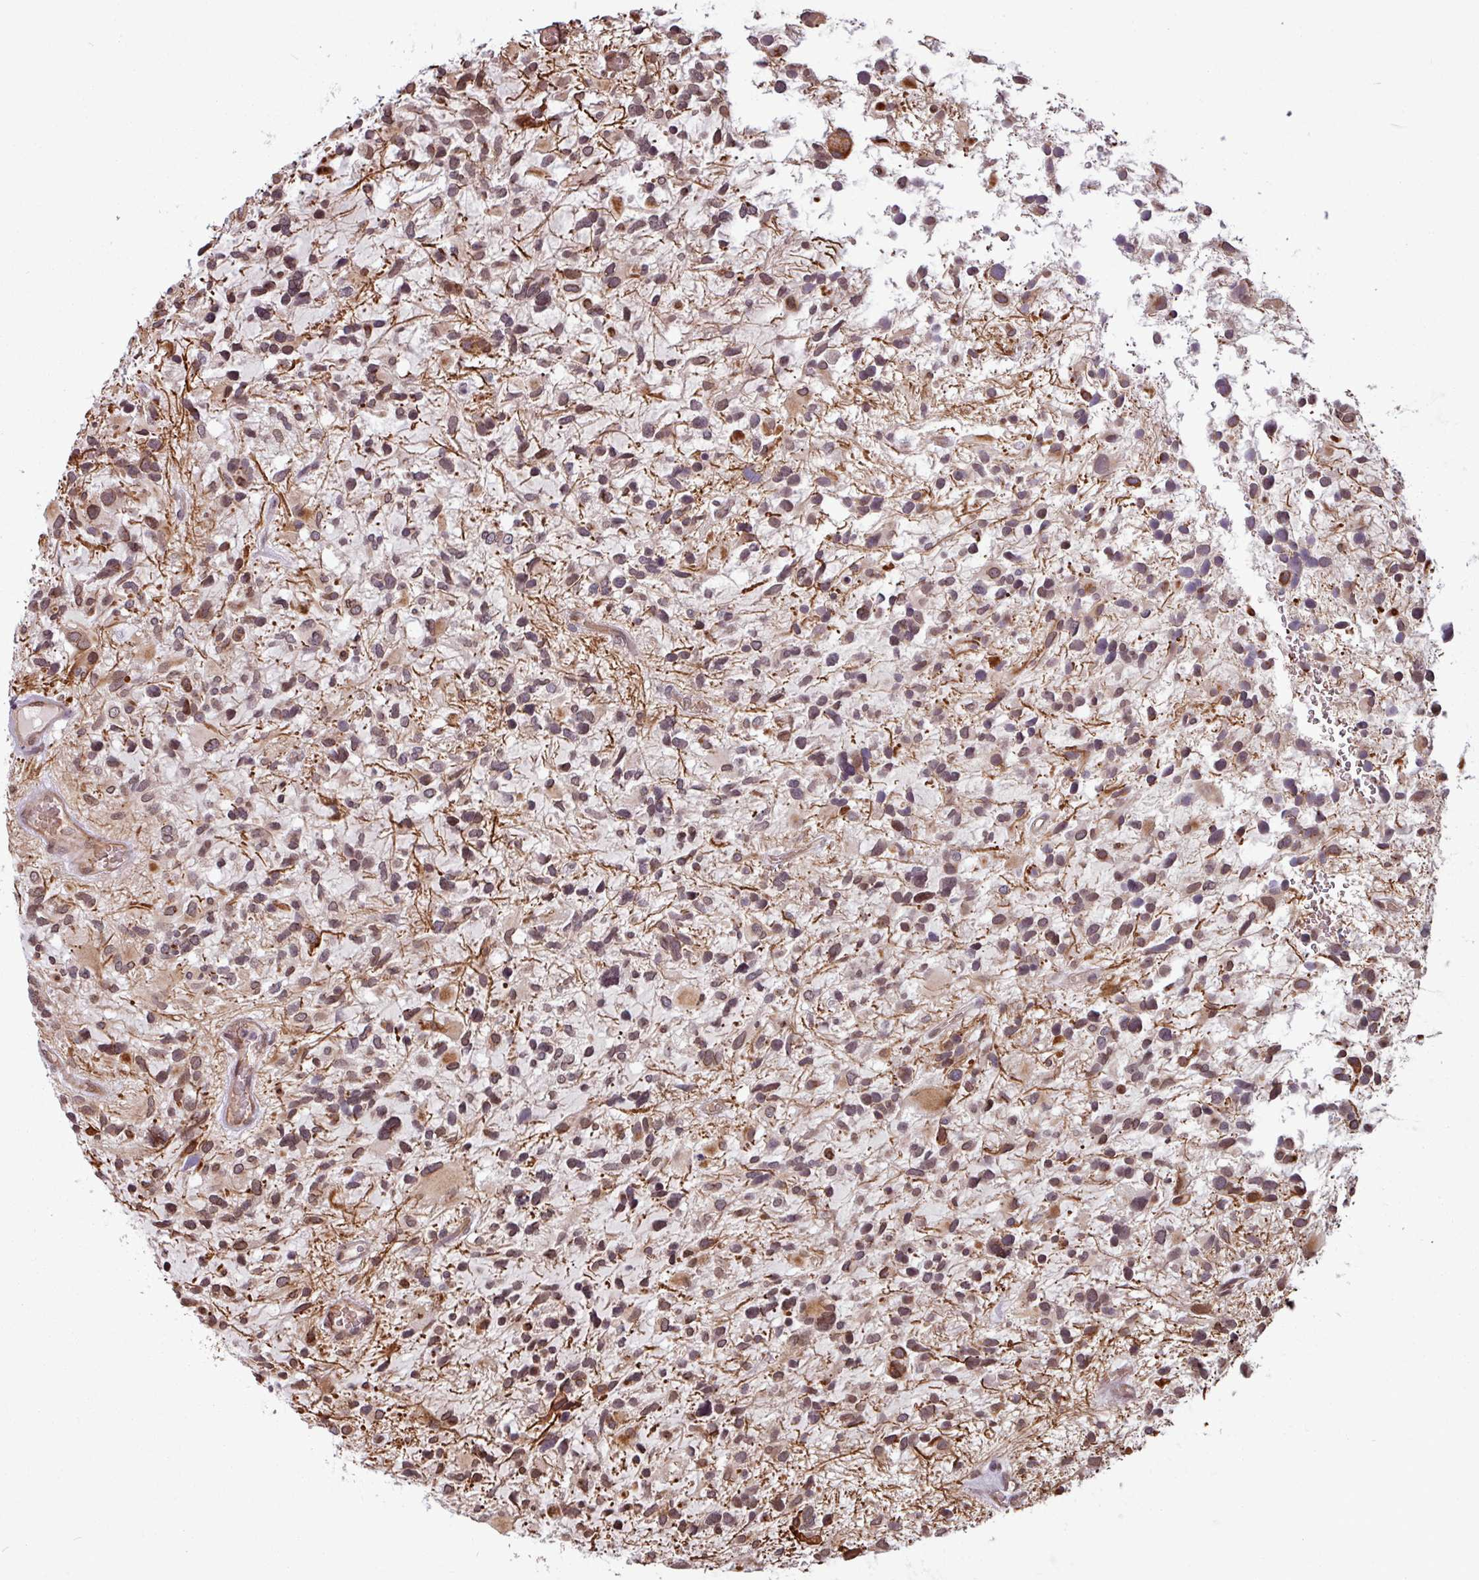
{"staining": {"intensity": "weak", "quantity": ">75%", "location": "nuclear"}, "tissue": "glioma", "cell_type": "Tumor cells", "image_type": "cancer", "snomed": [{"axis": "morphology", "description": "Glioma, malignant, High grade"}, {"axis": "topography", "description": "Brain"}], "caption": "Immunohistochemical staining of human high-grade glioma (malignant) displays low levels of weak nuclear positivity in approximately >75% of tumor cells.", "gene": "RBM4B", "patient": {"sex": "female", "age": 11}}